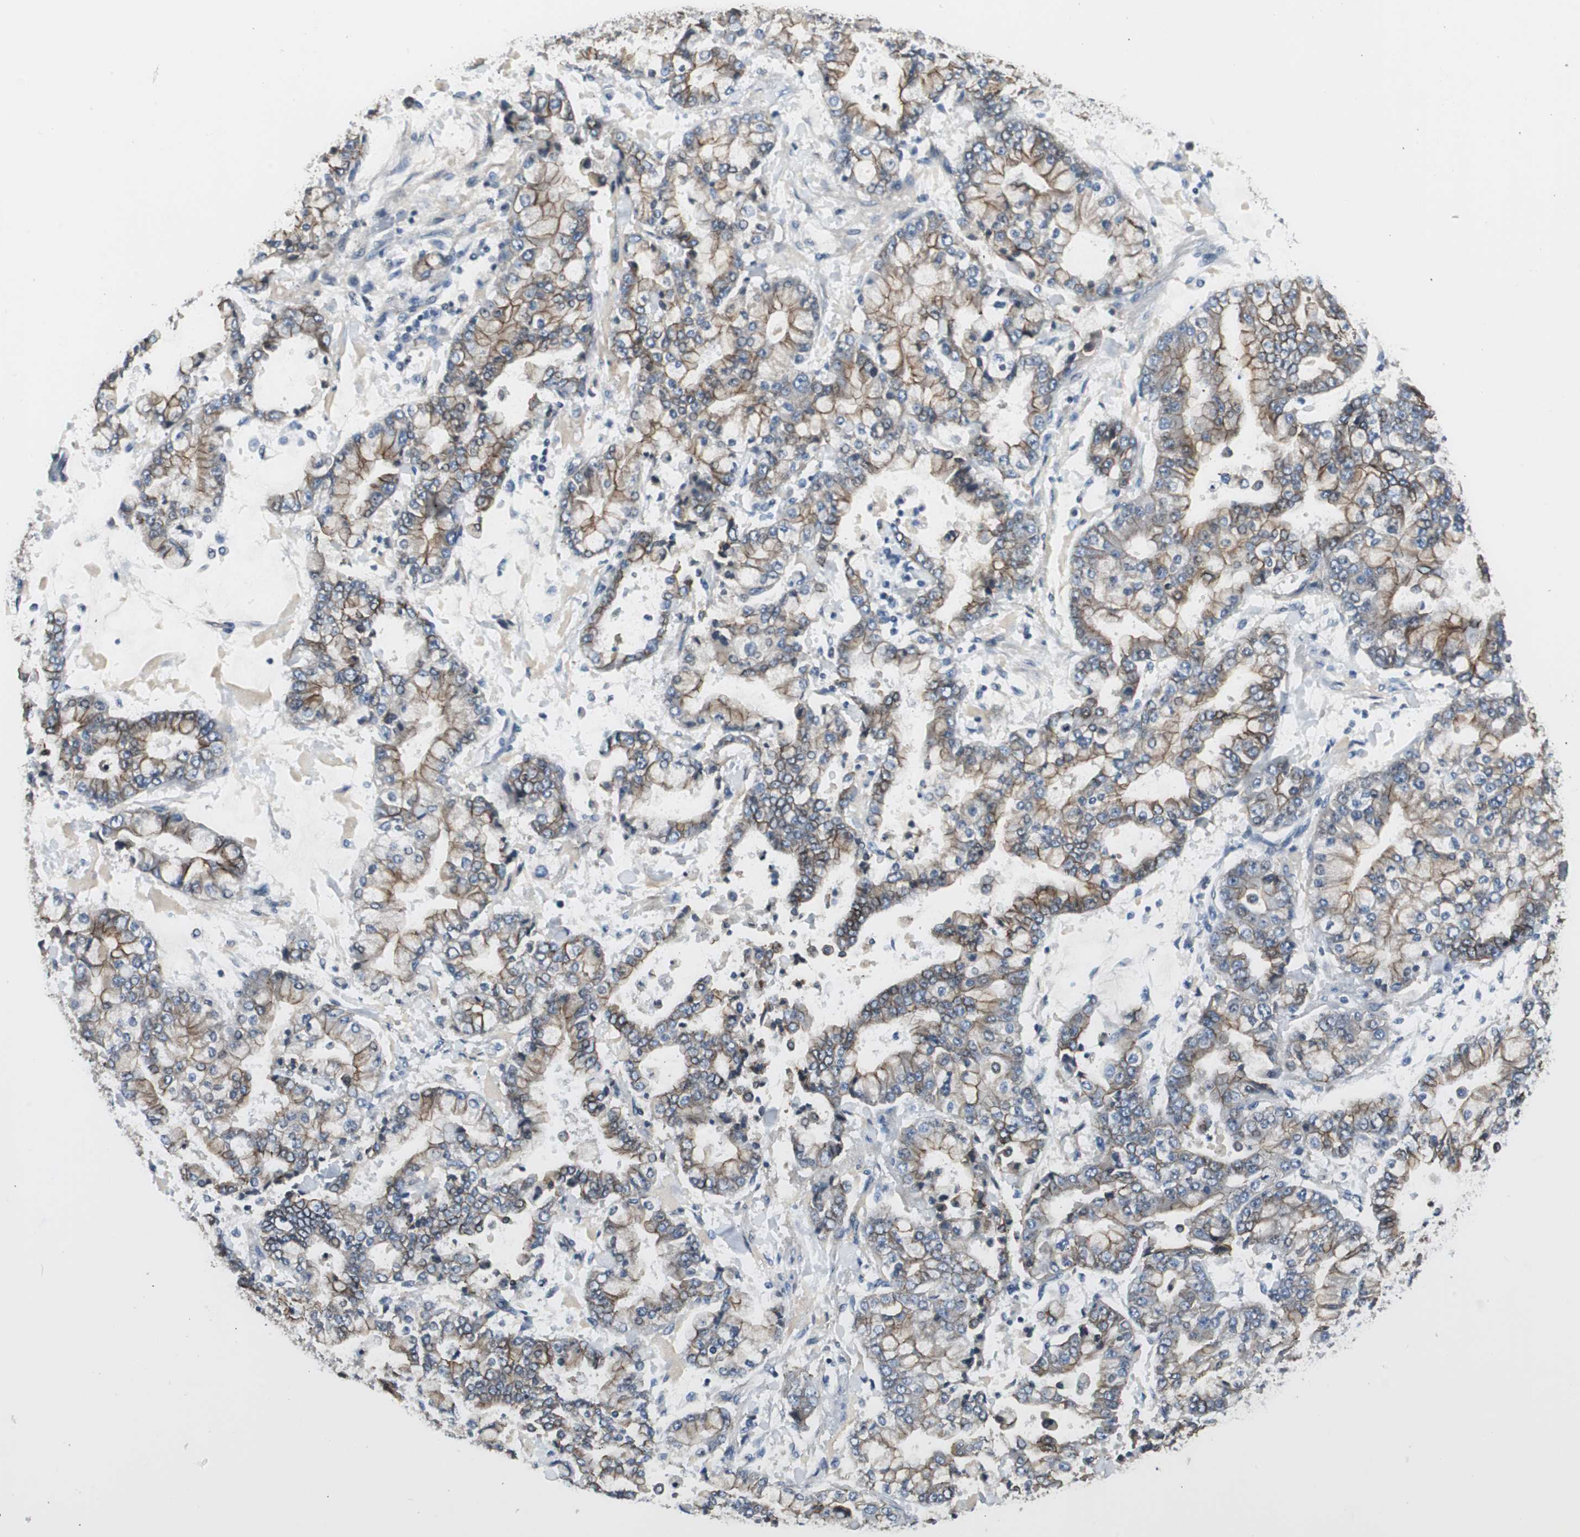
{"staining": {"intensity": "moderate", "quantity": ">75%", "location": "cytoplasmic/membranous"}, "tissue": "stomach cancer", "cell_type": "Tumor cells", "image_type": "cancer", "snomed": [{"axis": "morphology", "description": "Adenocarcinoma, NOS"}, {"axis": "topography", "description": "Stomach"}], "caption": "Stomach cancer tissue exhibits moderate cytoplasmic/membranous expression in approximately >75% of tumor cells, visualized by immunohistochemistry. Immunohistochemistry stains the protein of interest in brown and the nuclei are stained blue.", "gene": "STXBP4", "patient": {"sex": "male", "age": 76}}